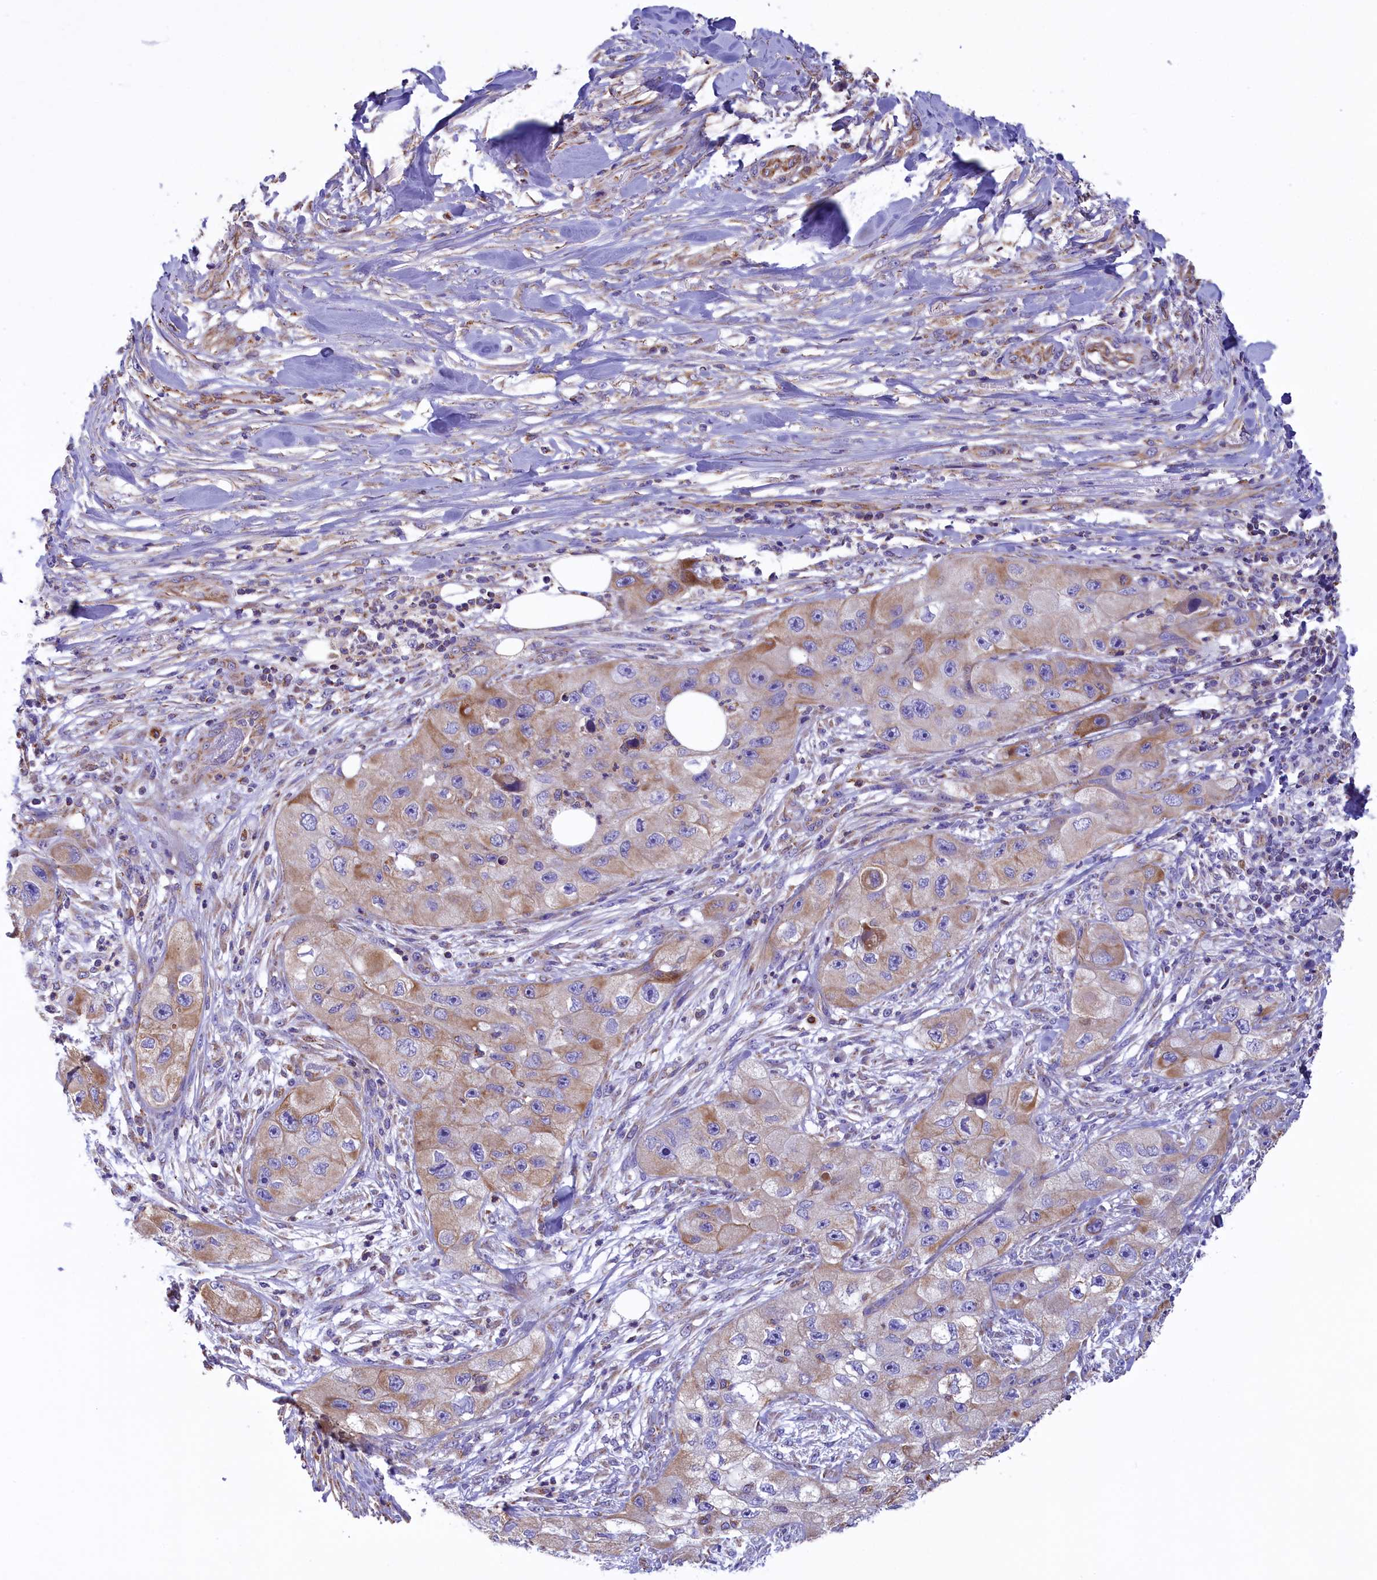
{"staining": {"intensity": "moderate", "quantity": "<25%", "location": "cytoplasmic/membranous"}, "tissue": "skin cancer", "cell_type": "Tumor cells", "image_type": "cancer", "snomed": [{"axis": "morphology", "description": "Squamous cell carcinoma, NOS"}, {"axis": "topography", "description": "Skin"}, {"axis": "topography", "description": "Subcutis"}], "caption": "DAB immunohistochemical staining of skin cancer (squamous cell carcinoma) shows moderate cytoplasmic/membranous protein expression in approximately <25% of tumor cells.", "gene": "GATB", "patient": {"sex": "male", "age": 73}}